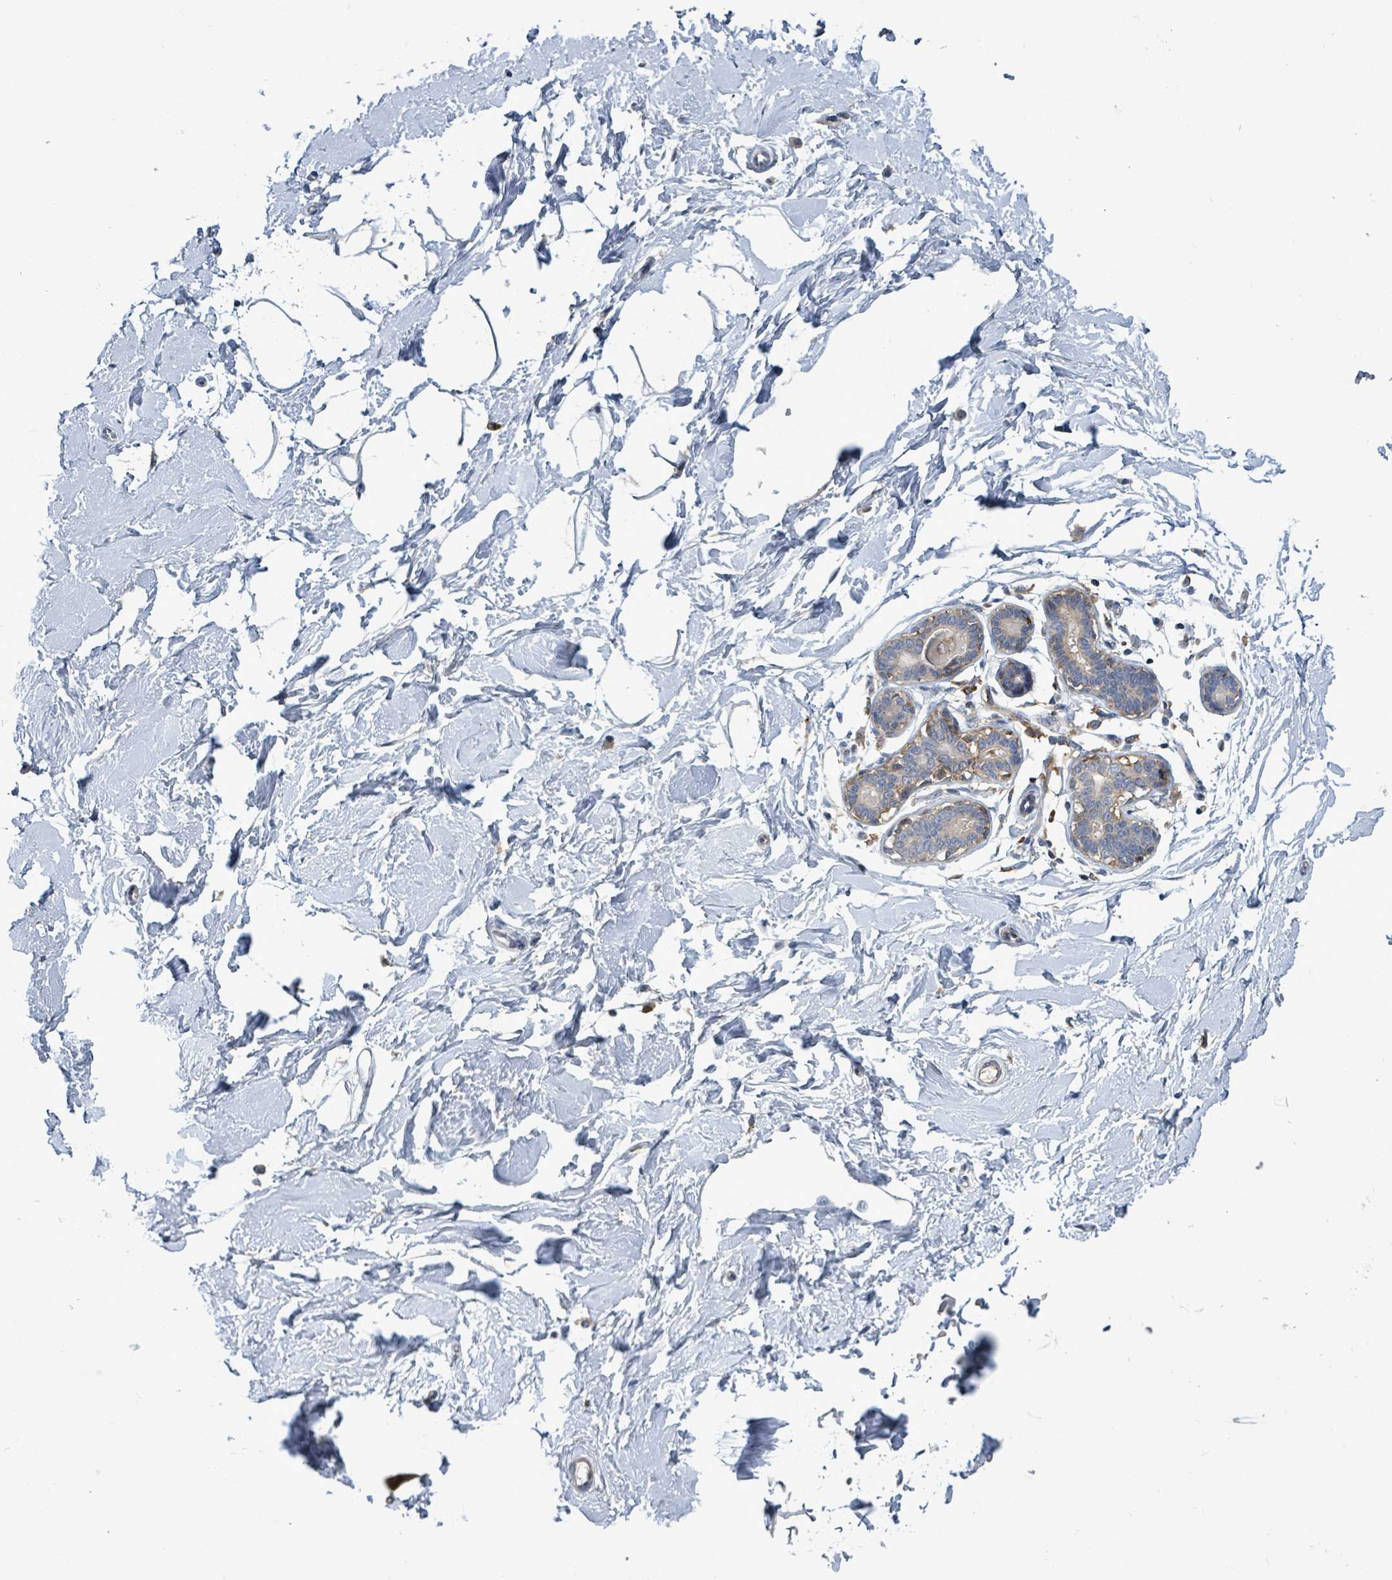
{"staining": {"intensity": "negative", "quantity": "none", "location": "none"}, "tissue": "breast", "cell_type": "Adipocytes", "image_type": "normal", "snomed": [{"axis": "morphology", "description": "Normal tissue, NOS"}, {"axis": "topography", "description": "Breast"}], "caption": "This photomicrograph is of unremarkable breast stained with immunohistochemistry (IHC) to label a protein in brown with the nuclei are counter-stained blue. There is no staining in adipocytes.", "gene": "PLAAT1", "patient": {"sex": "female", "age": 23}}